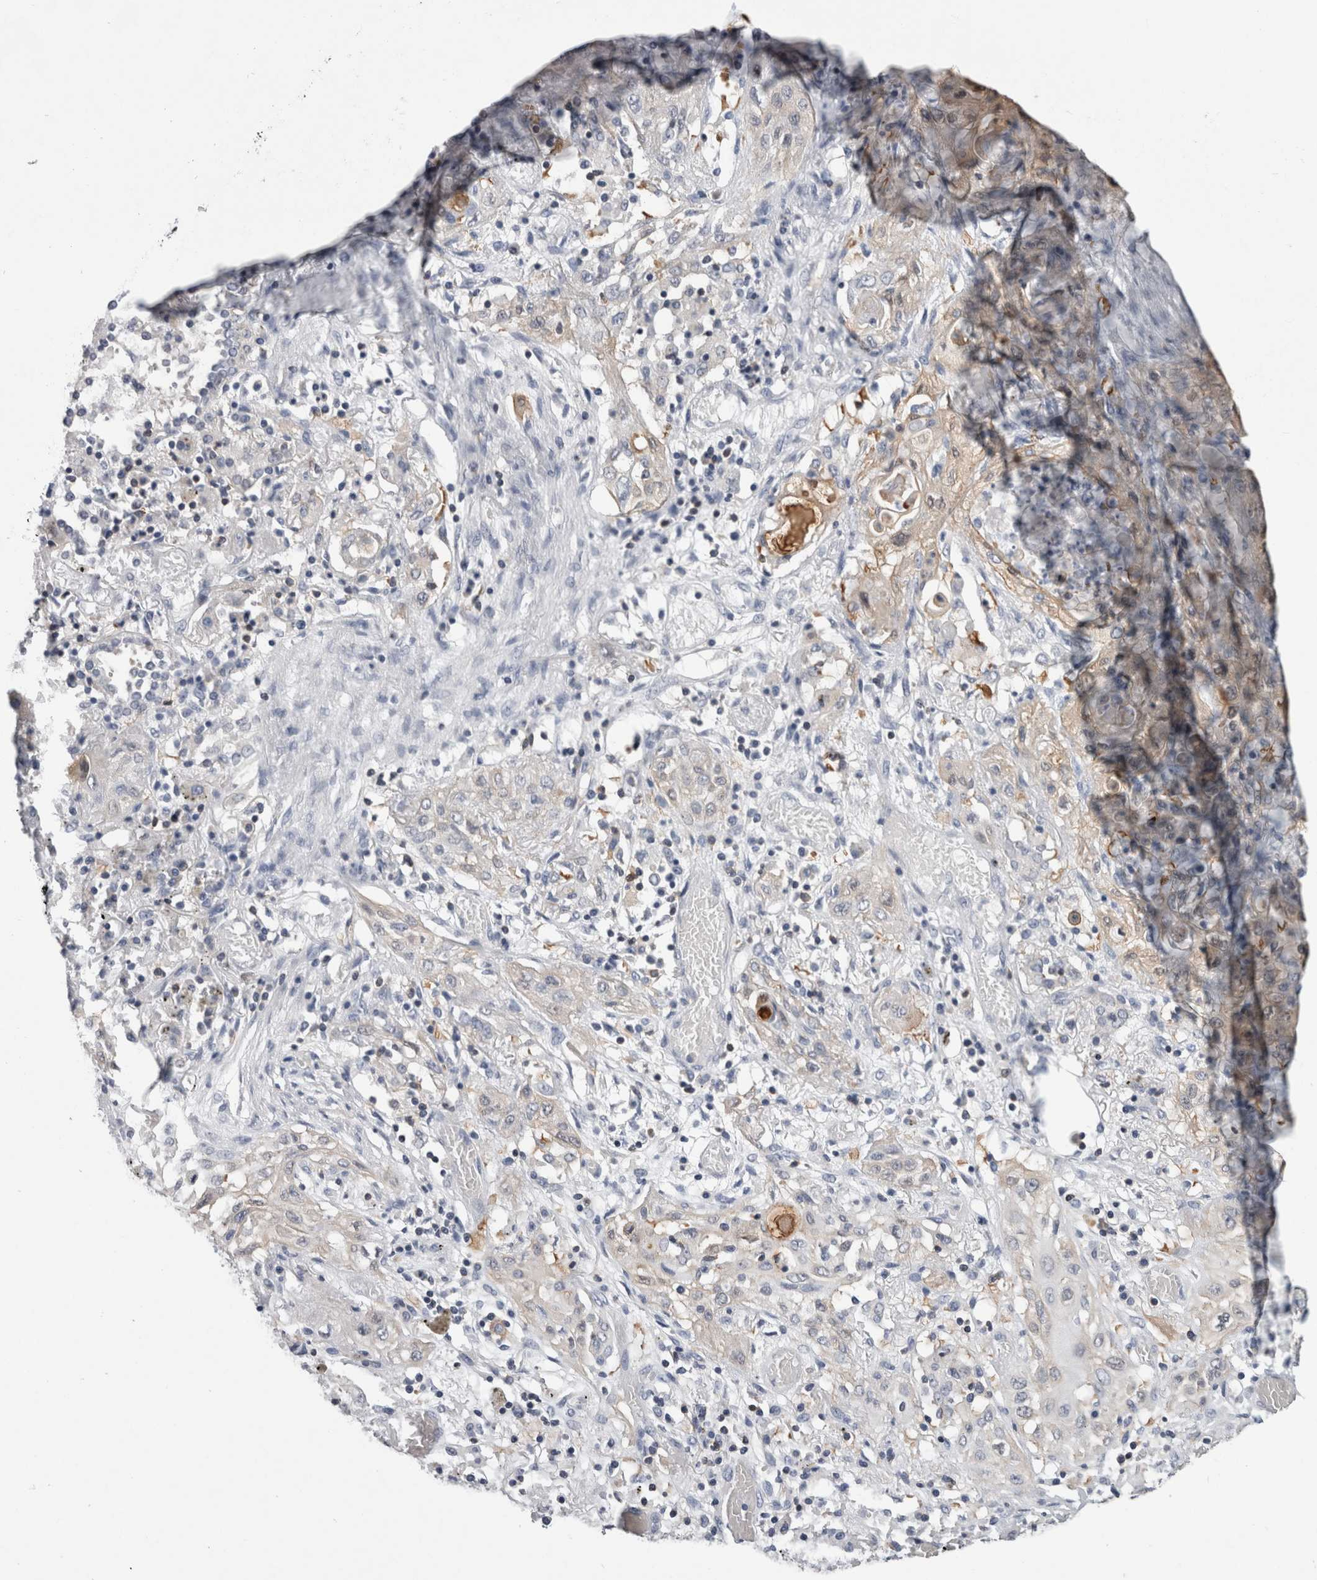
{"staining": {"intensity": "weak", "quantity": "<25%", "location": "cytoplasmic/membranous"}, "tissue": "lung cancer", "cell_type": "Tumor cells", "image_type": "cancer", "snomed": [{"axis": "morphology", "description": "Squamous cell carcinoma, NOS"}, {"axis": "topography", "description": "Lung"}], "caption": "Tumor cells are negative for brown protein staining in squamous cell carcinoma (lung).", "gene": "DCTN6", "patient": {"sex": "female", "age": 47}}